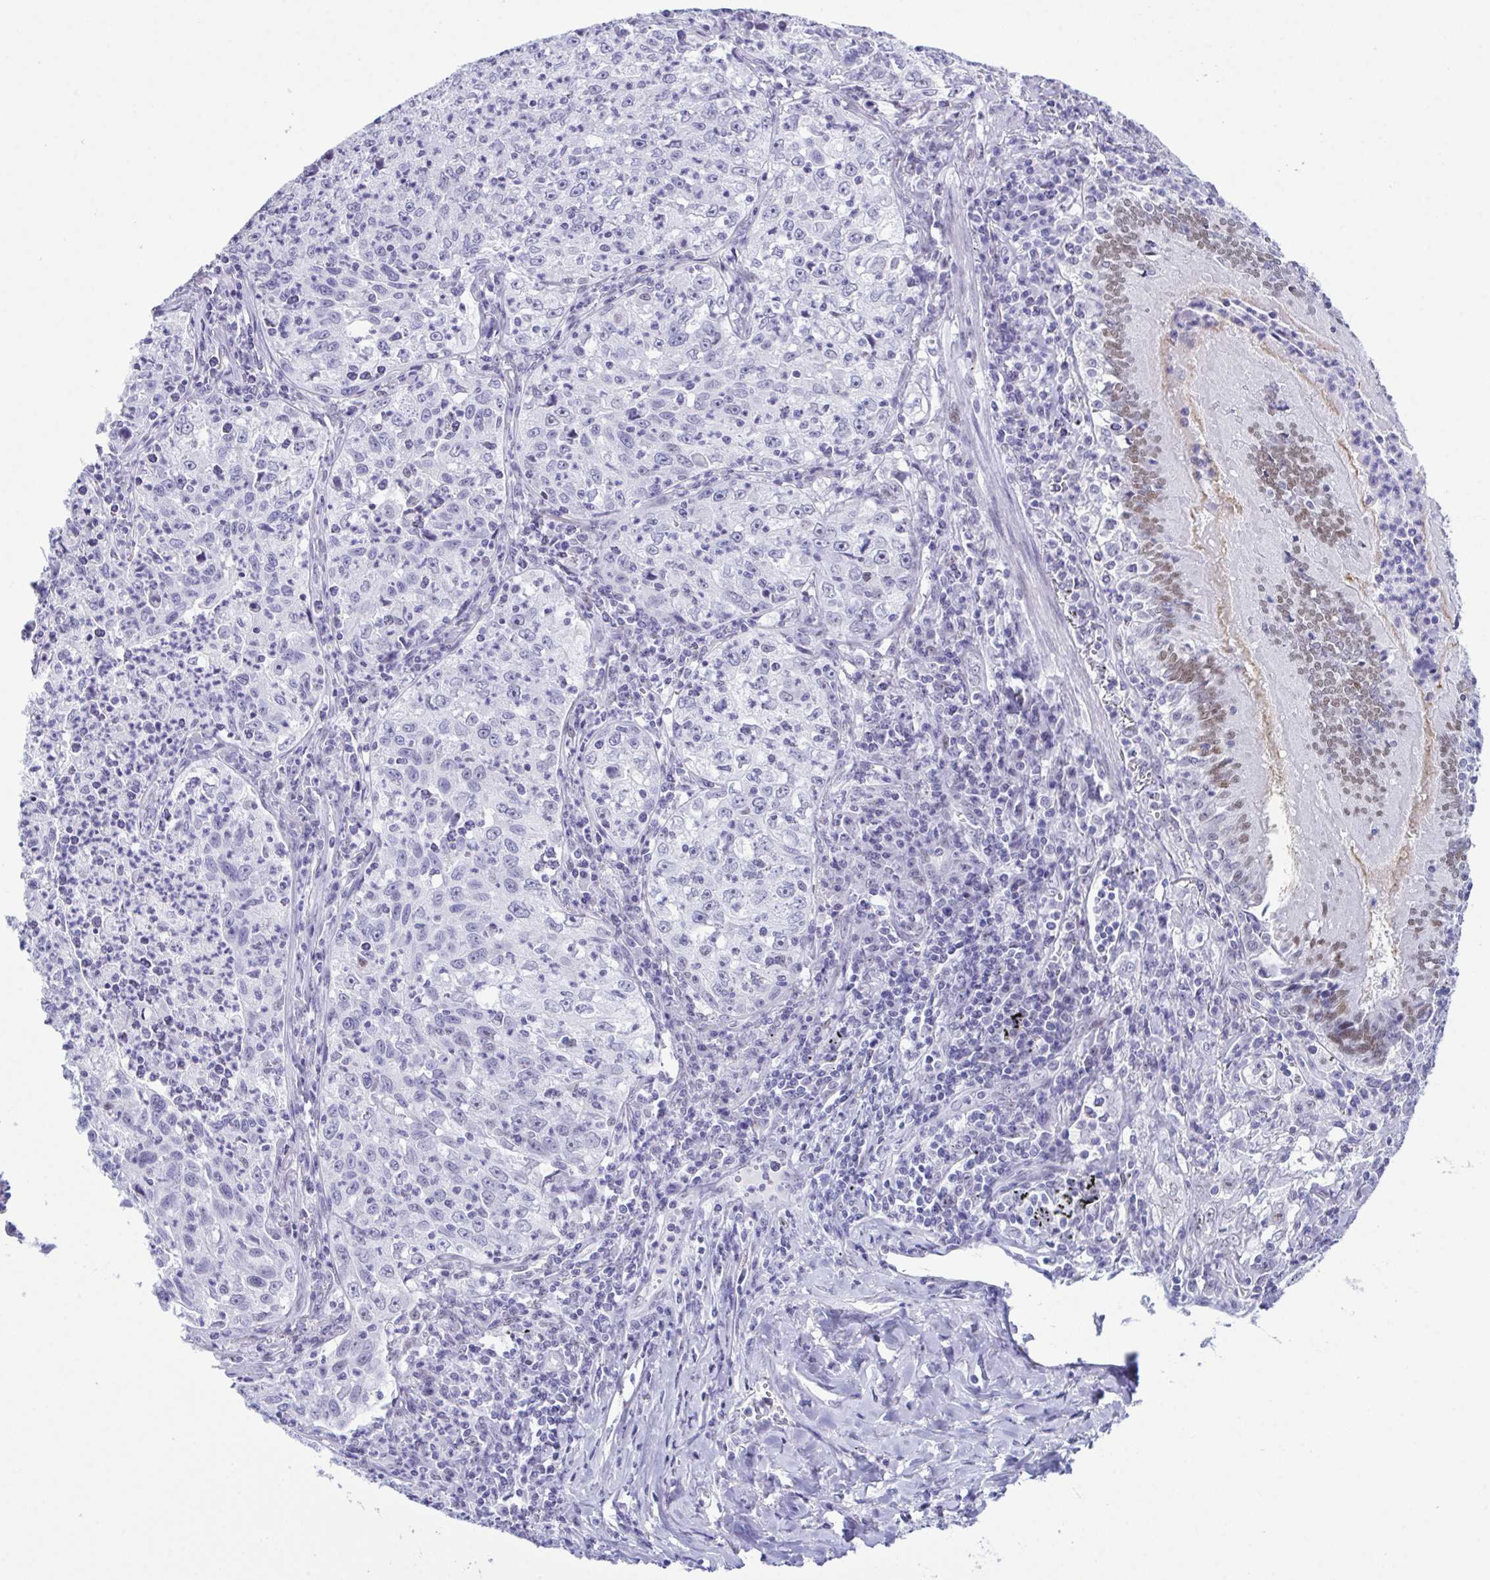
{"staining": {"intensity": "negative", "quantity": "none", "location": "none"}, "tissue": "lung cancer", "cell_type": "Tumor cells", "image_type": "cancer", "snomed": [{"axis": "morphology", "description": "Squamous cell carcinoma, NOS"}, {"axis": "topography", "description": "Lung"}], "caption": "The histopathology image exhibits no staining of tumor cells in lung cancer.", "gene": "SUGP2", "patient": {"sex": "male", "age": 71}}